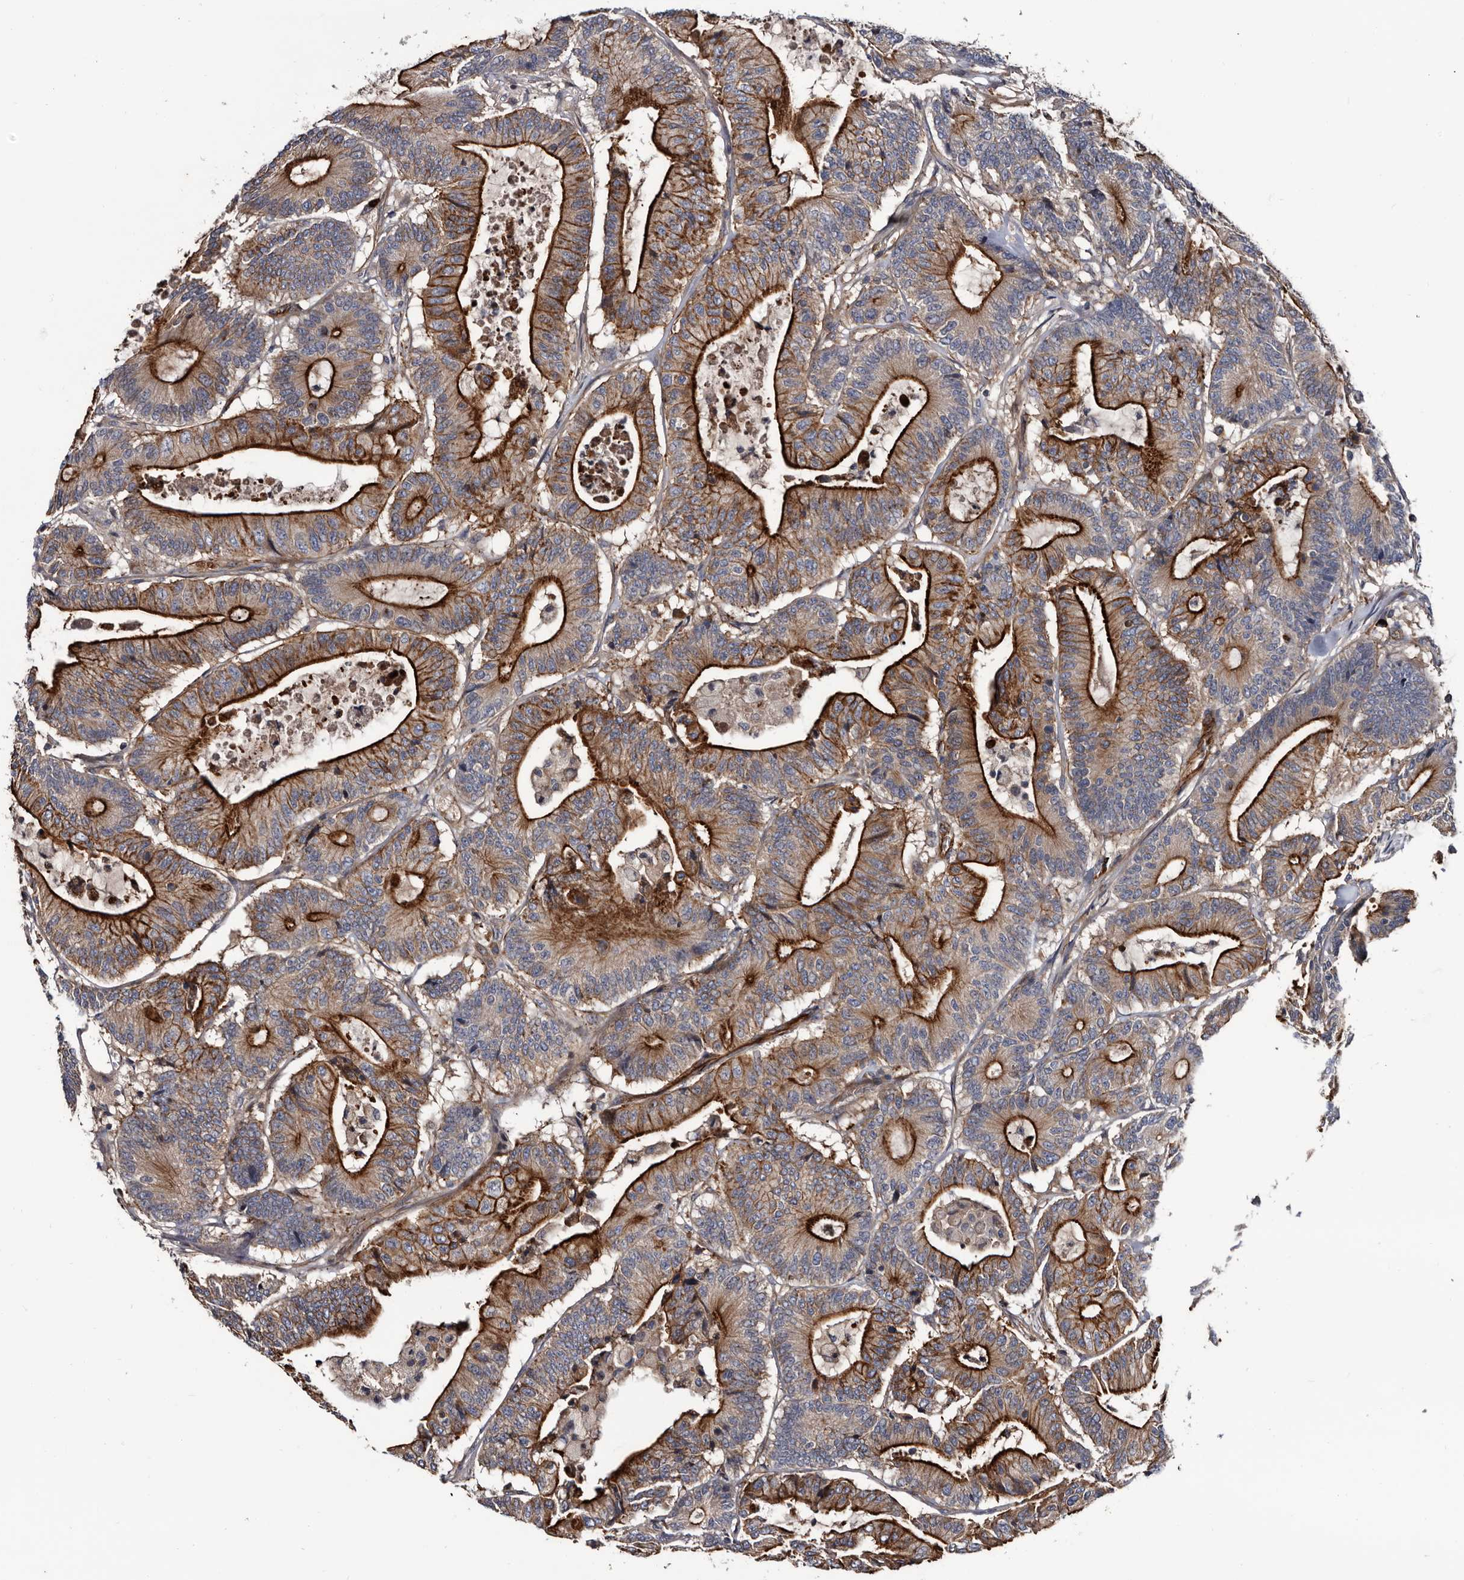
{"staining": {"intensity": "strong", "quantity": ">75%", "location": "cytoplasmic/membranous"}, "tissue": "colorectal cancer", "cell_type": "Tumor cells", "image_type": "cancer", "snomed": [{"axis": "morphology", "description": "Adenocarcinoma, NOS"}, {"axis": "topography", "description": "Colon"}], "caption": "Immunohistochemistry (IHC) (DAB) staining of adenocarcinoma (colorectal) reveals strong cytoplasmic/membranous protein positivity in approximately >75% of tumor cells.", "gene": "TSPAN17", "patient": {"sex": "female", "age": 84}}